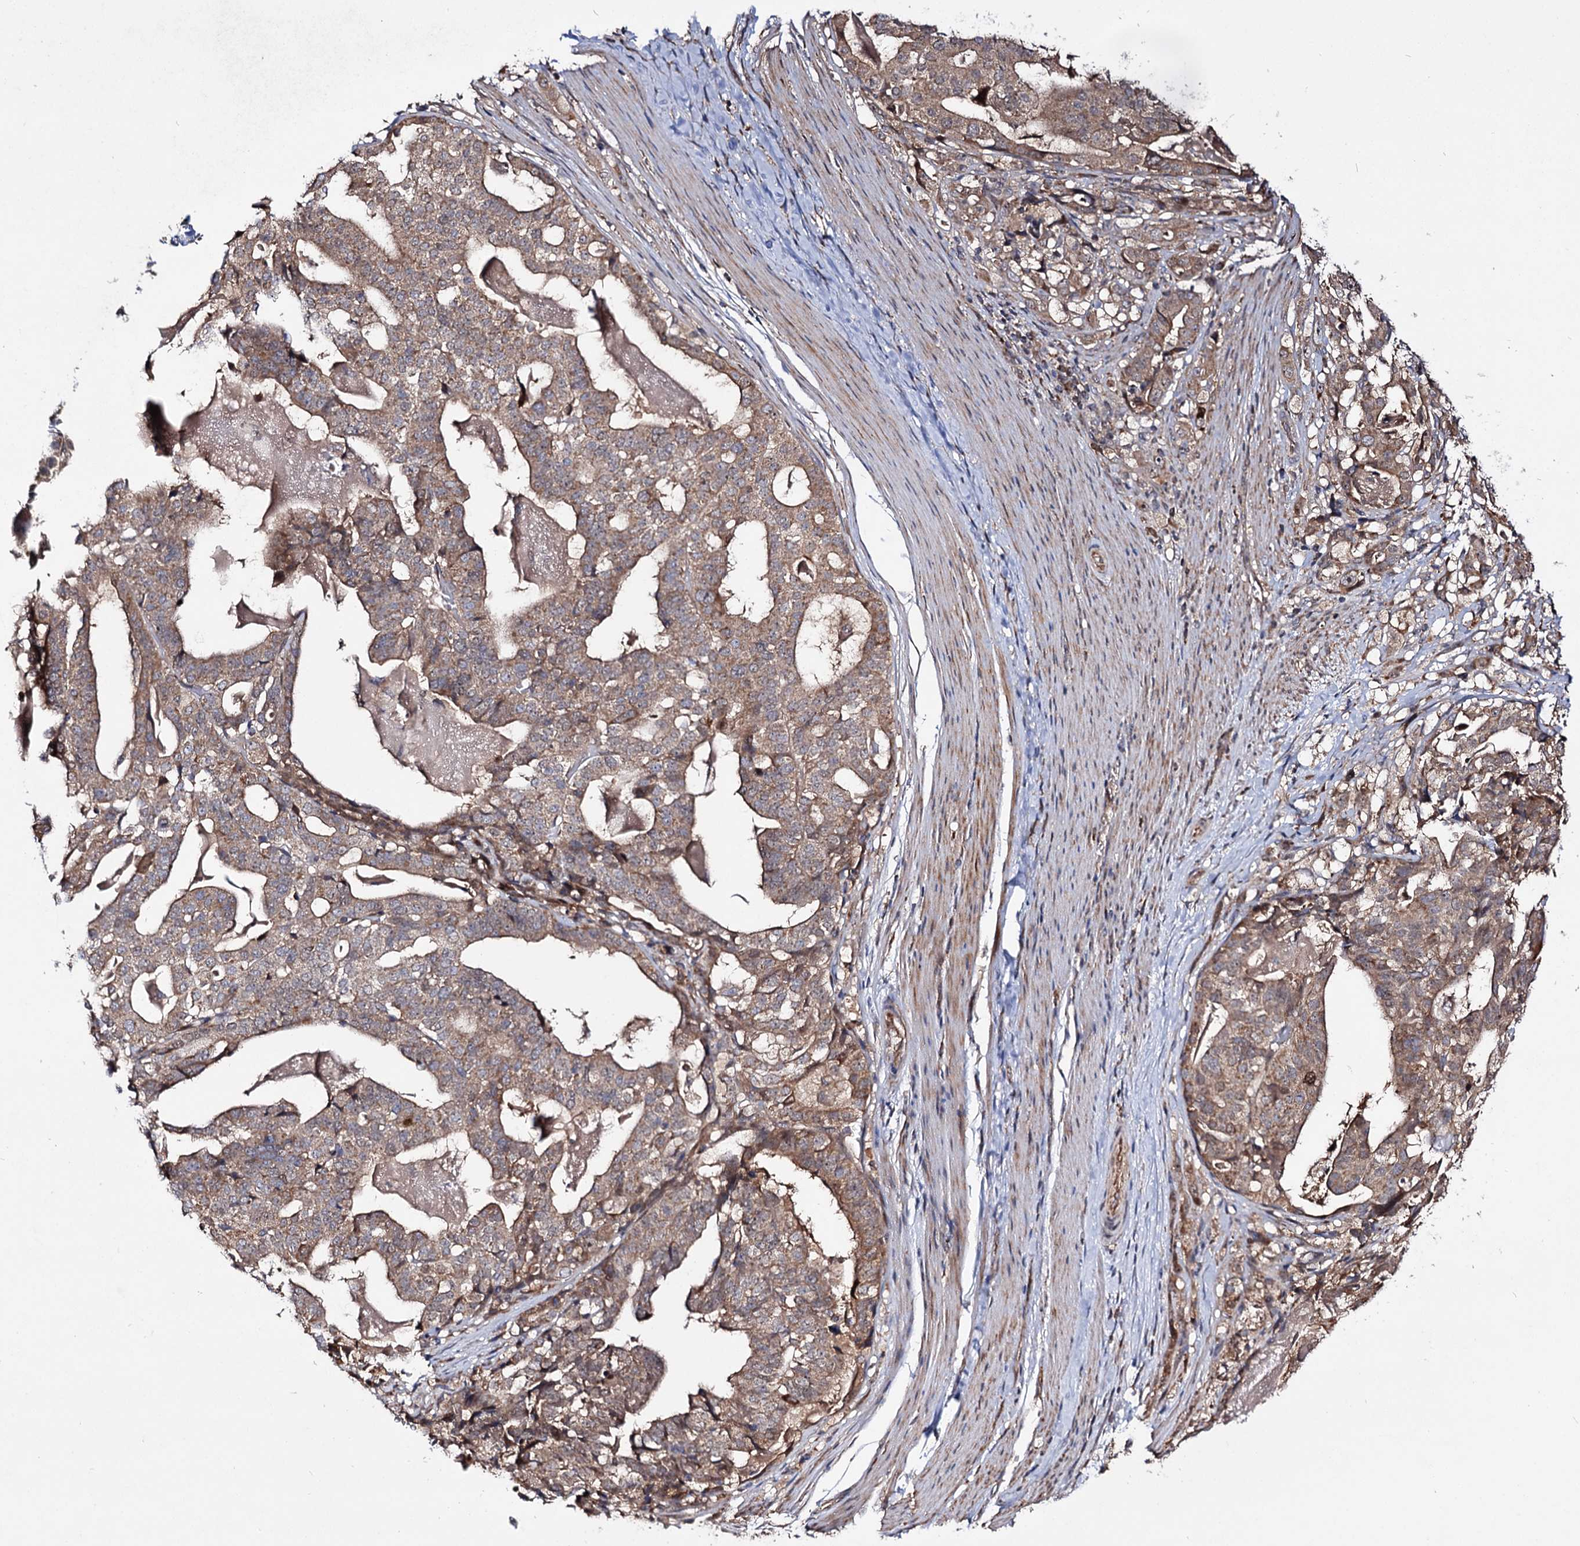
{"staining": {"intensity": "moderate", "quantity": ">75%", "location": "cytoplasmic/membranous"}, "tissue": "stomach cancer", "cell_type": "Tumor cells", "image_type": "cancer", "snomed": [{"axis": "morphology", "description": "Adenocarcinoma, NOS"}, {"axis": "topography", "description": "Stomach"}], "caption": "Moderate cytoplasmic/membranous expression for a protein is present in about >75% of tumor cells of stomach adenocarcinoma using IHC.", "gene": "CEP76", "patient": {"sex": "male", "age": 48}}